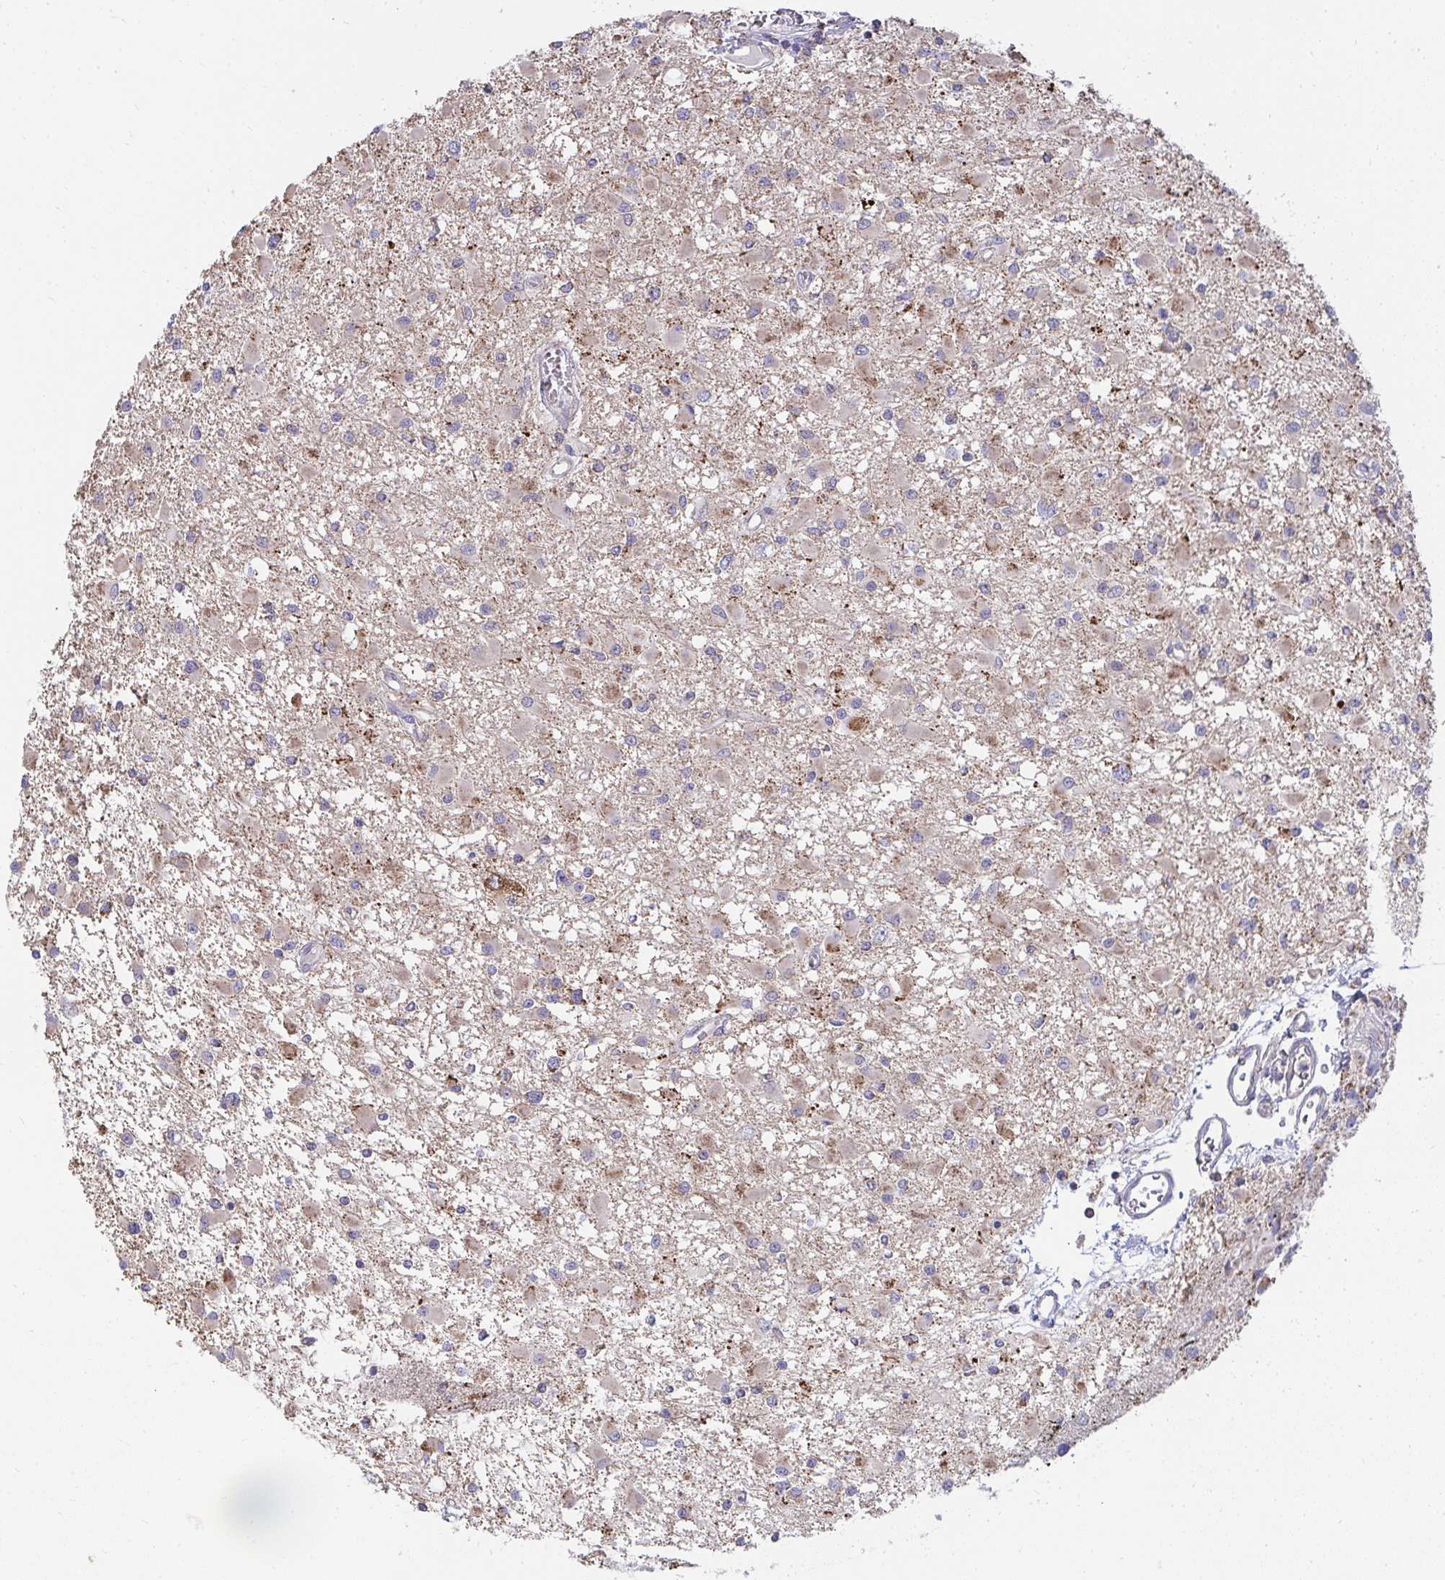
{"staining": {"intensity": "moderate", "quantity": "25%-75%", "location": "cytoplasmic/membranous"}, "tissue": "glioma", "cell_type": "Tumor cells", "image_type": "cancer", "snomed": [{"axis": "morphology", "description": "Glioma, malignant, High grade"}, {"axis": "topography", "description": "Brain"}], "caption": "High-grade glioma (malignant) stained for a protein (brown) shows moderate cytoplasmic/membranous positive staining in about 25%-75% of tumor cells.", "gene": "PRRG3", "patient": {"sex": "male", "age": 54}}